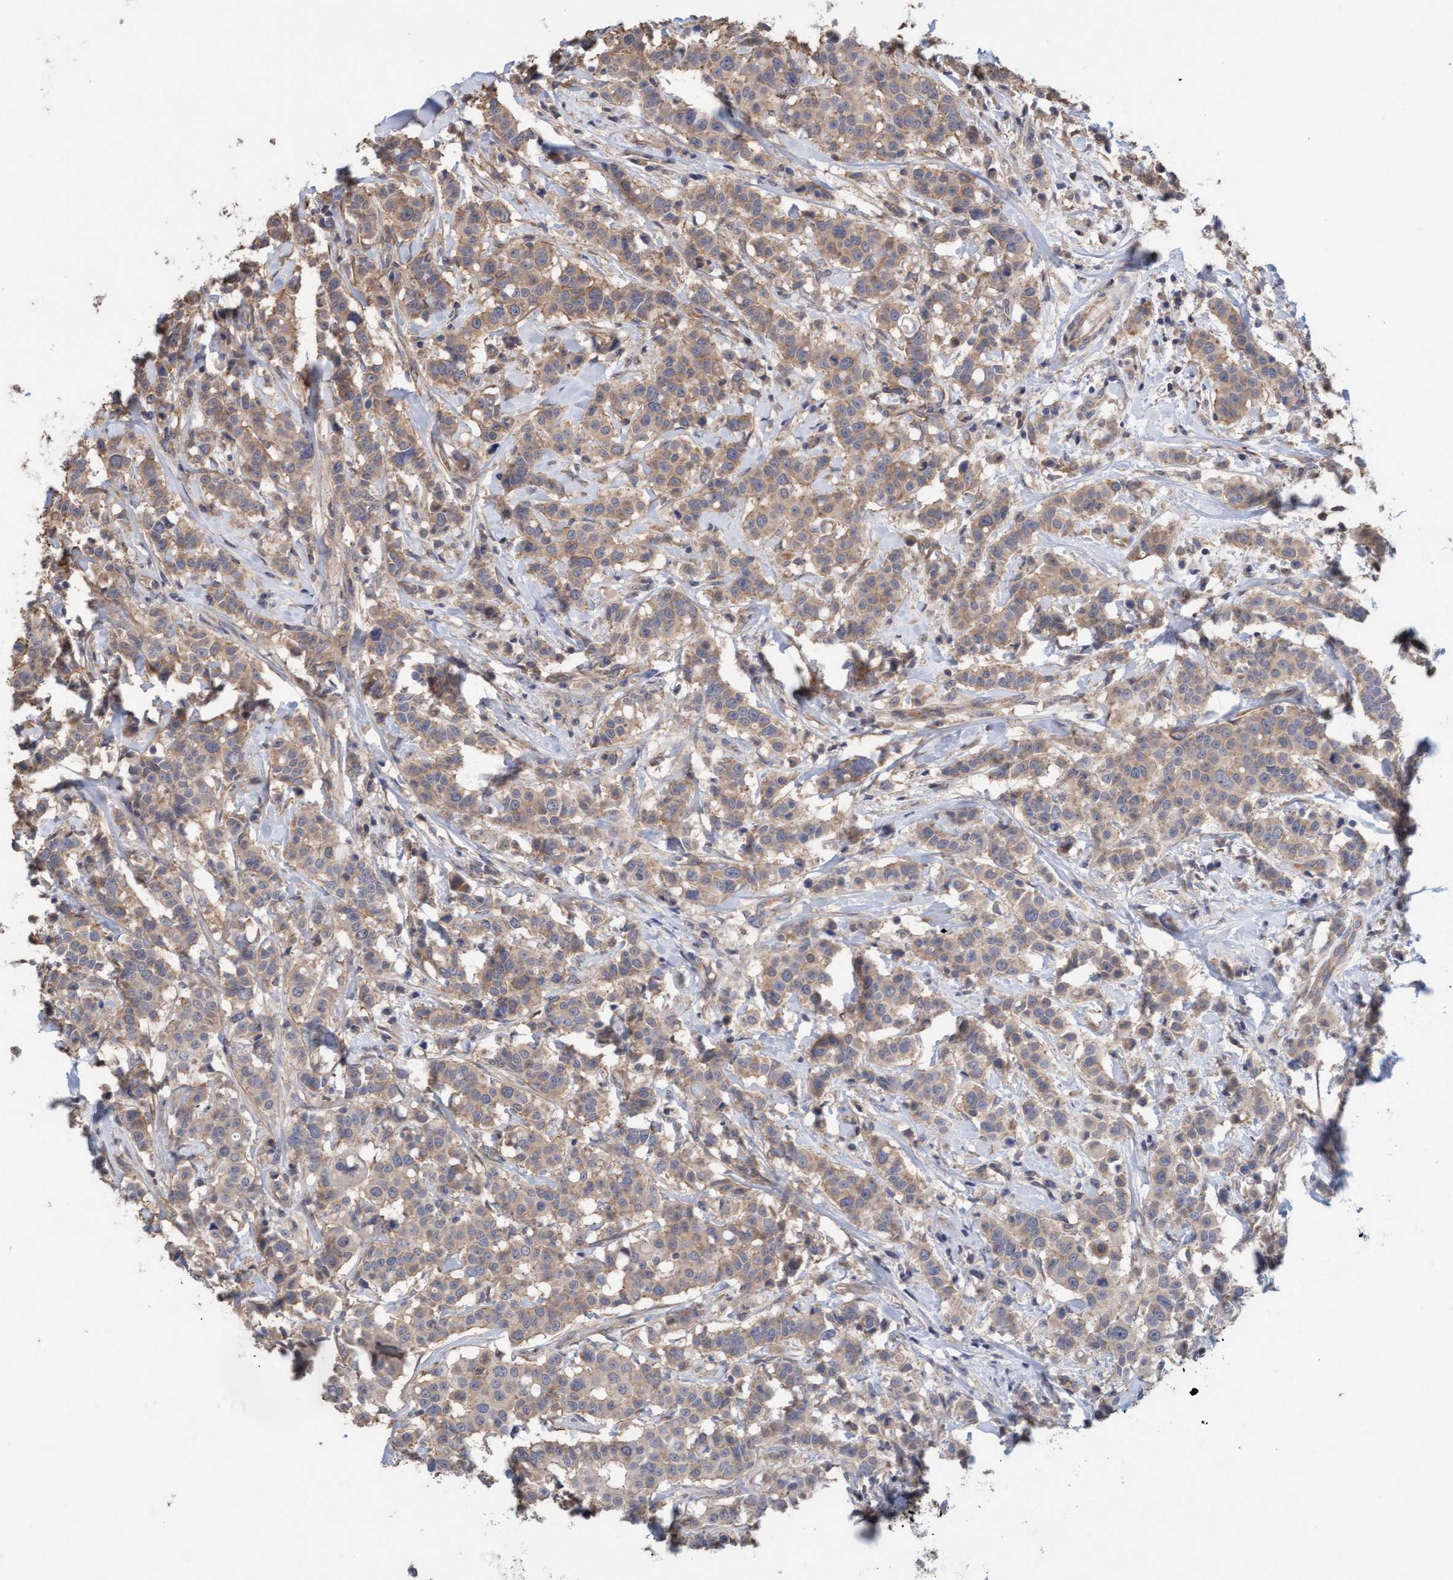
{"staining": {"intensity": "weak", "quantity": ">75%", "location": "cytoplasmic/membranous"}, "tissue": "breast cancer", "cell_type": "Tumor cells", "image_type": "cancer", "snomed": [{"axis": "morphology", "description": "Duct carcinoma"}, {"axis": "topography", "description": "Breast"}], "caption": "Breast cancer (invasive ductal carcinoma) stained with a protein marker exhibits weak staining in tumor cells.", "gene": "FXR2", "patient": {"sex": "female", "age": 27}}